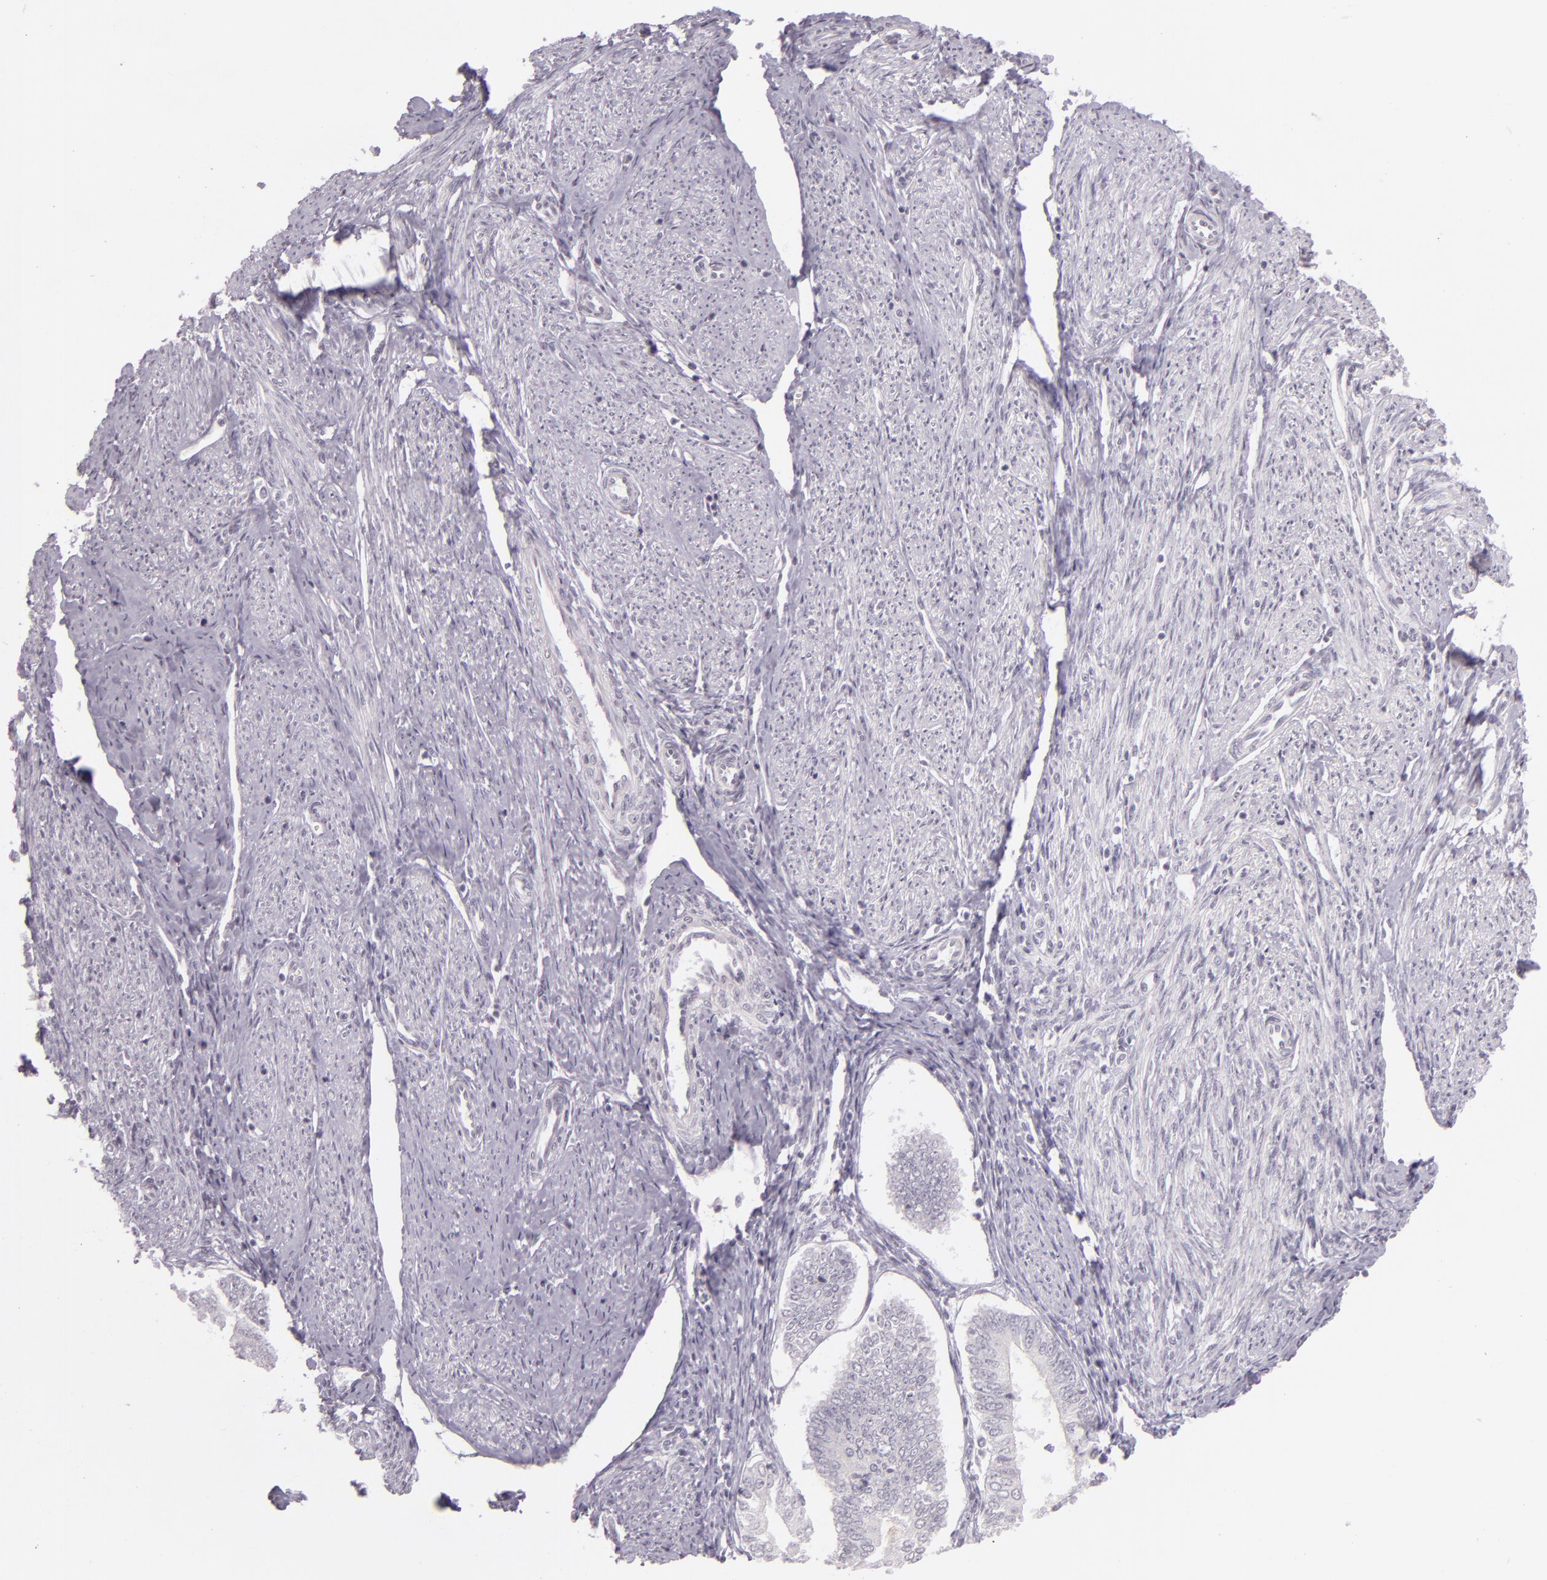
{"staining": {"intensity": "negative", "quantity": "none", "location": "none"}, "tissue": "endometrial cancer", "cell_type": "Tumor cells", "image_type": "cancer", "snomed": [{"axis": "morphology", "description": "Adenocarcinoma, NOS"}, {"axis": "topography", "description": "Endometrium"}], "caption": "This histopathology image is of endometrial cancer (adenocarcinoma) stained with immunohistochemistry to label a protein in brown with the nuclei are counter-stained blue. There is no expression in tumor cells. The staining was performed using DAB (3,3'-diaminobenzidine) to visualize the protein expression in brown, while the nuclei were stained in blue with hematoxylin (Magnification: 20x).", "gene": "CBS", "patient": {"sex": "female", "age": 75}}